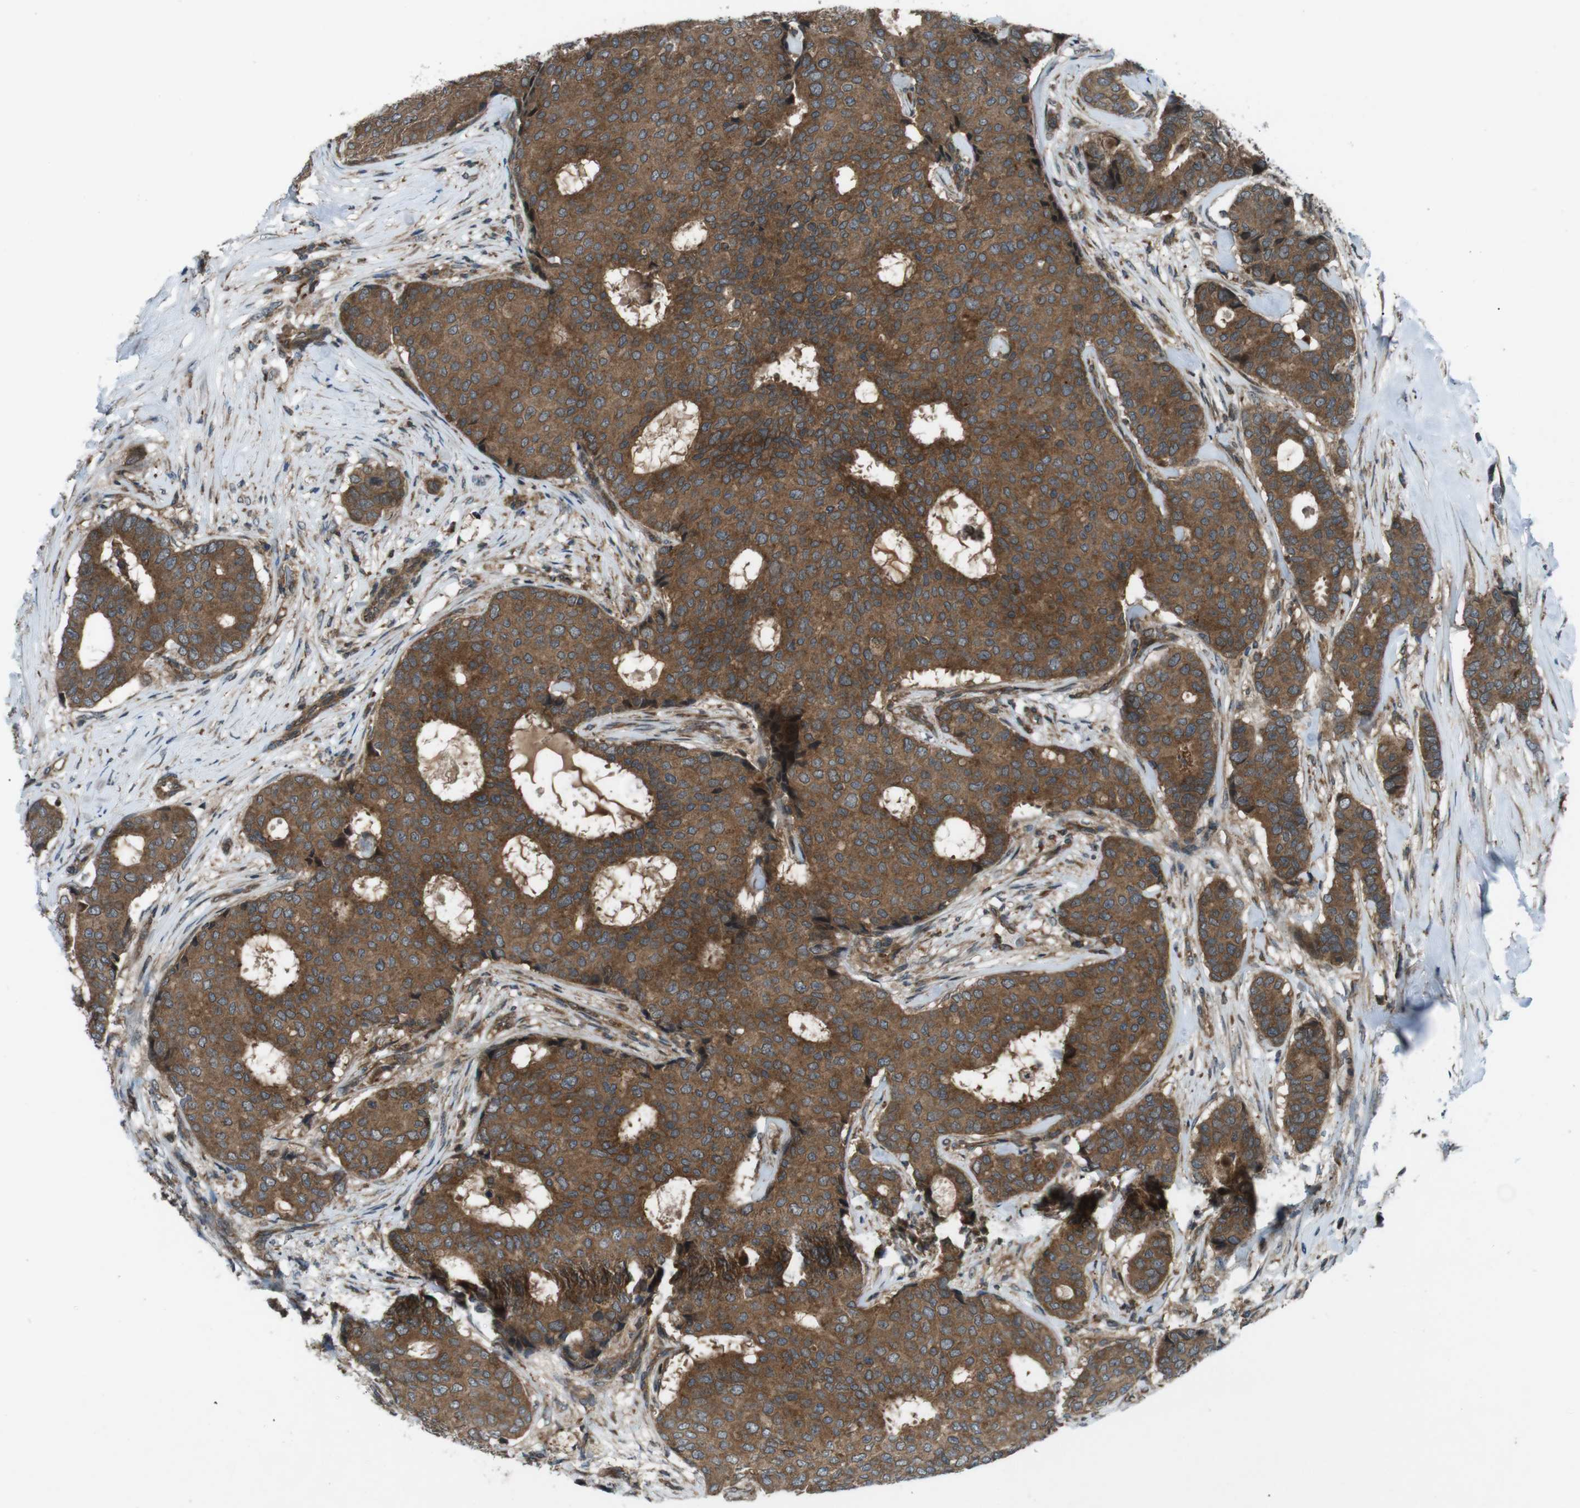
{"staining": {"intensity": "strong", "quantity": ">75%", "location": "cytoplasmic/membranous"}, "tissue": "breast cancer", "cell_type": "Tumor cells", "image_type": "cancer", "snomed": [{"axis": "morphology", "description": "Duct carcinoma"}, {"axis": "topography", "description": "Breast"}], "caption": "Approximately >75% of tumor cells in human invasive ductal carcinoma (breast) show strong cytoplasmic/membranous protein positivity as visualized by brown immunohistochemical staining.", "gene": "SLC27A4", "patient": {"sex": "female", "age": 75}}